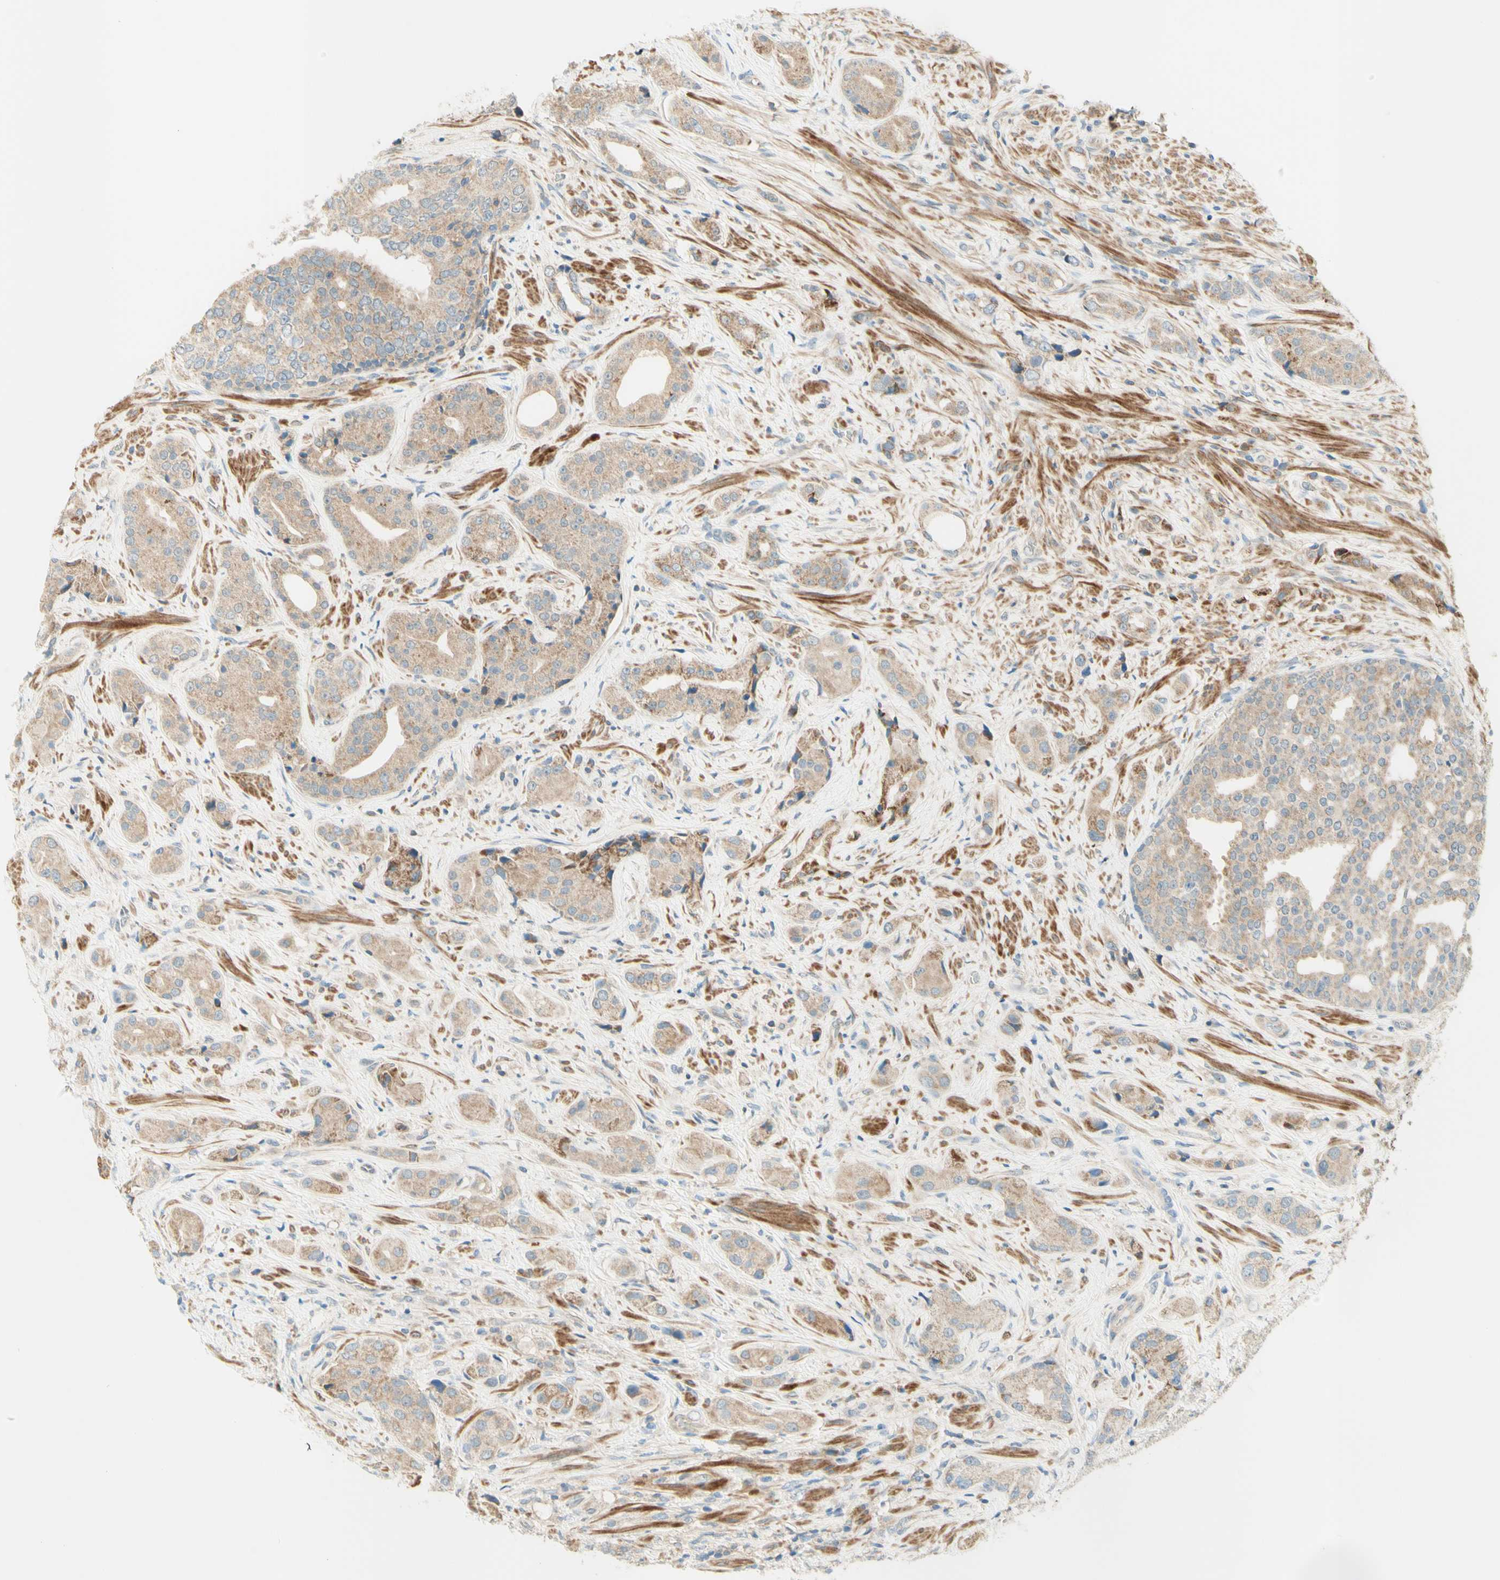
{"staining": {"intensity": "moderate", "quantity": ">75%", "location": "cytoplasmic/membranous"}, "tissue": "prostate cancer", "cell_type": "Tumor cells", "image_type": "cancer", "snomed": [{"axis": "morphology", "description": "Adenocarcinoma, High grade"}, {"axis": "topography", "description": "Prostate"}], "caption": "Prostate adenocarcinoma (high-grade) stained with immunohistochemistry displays moderate cytoplasmic/membranous positivity in about >75% of tumor cells.", "gene": "PROM1", "patient": {"sex": "male", "age": 71}}